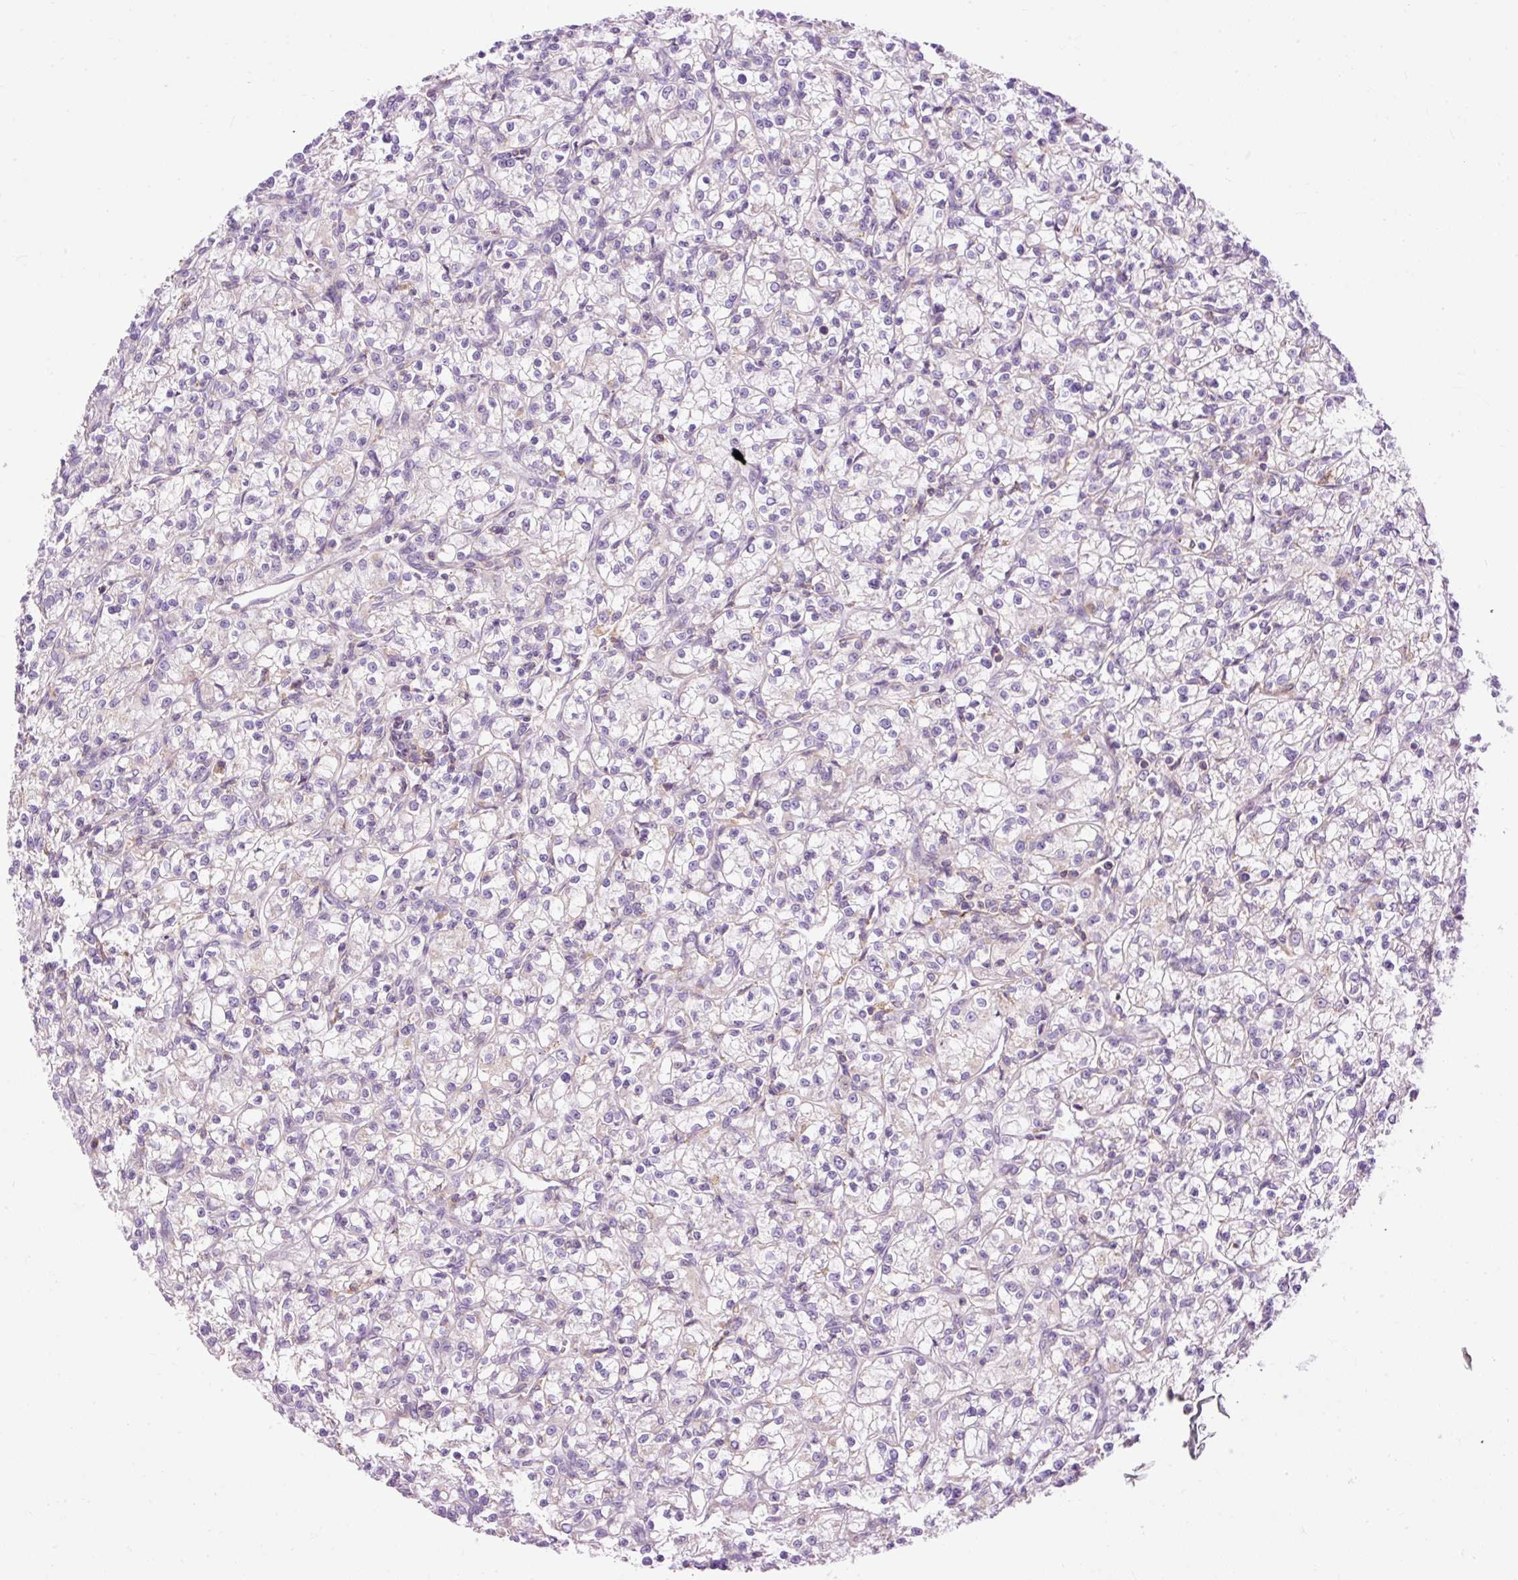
{"staining": {"intensity": "negative", "quantity": "none", "location": "none"}, "tissue": "renal cancer", "cell_type": "Tumor cells", "image_type": "cancer", "snomed": [{"axis": "morphology", "description": "Adenocarcinoma, NOS"}, {"axis": "topography", "description": "Kidney"}], "caption": "Renal adenocarcinoma was stained to show a protein in brown. There is no significant positivity in tumor cells. (Immunohistochemistry, brightfield microscopy, high magnification).", "gene": "CD83", "patient": {"sex": "female", "age": 59}}